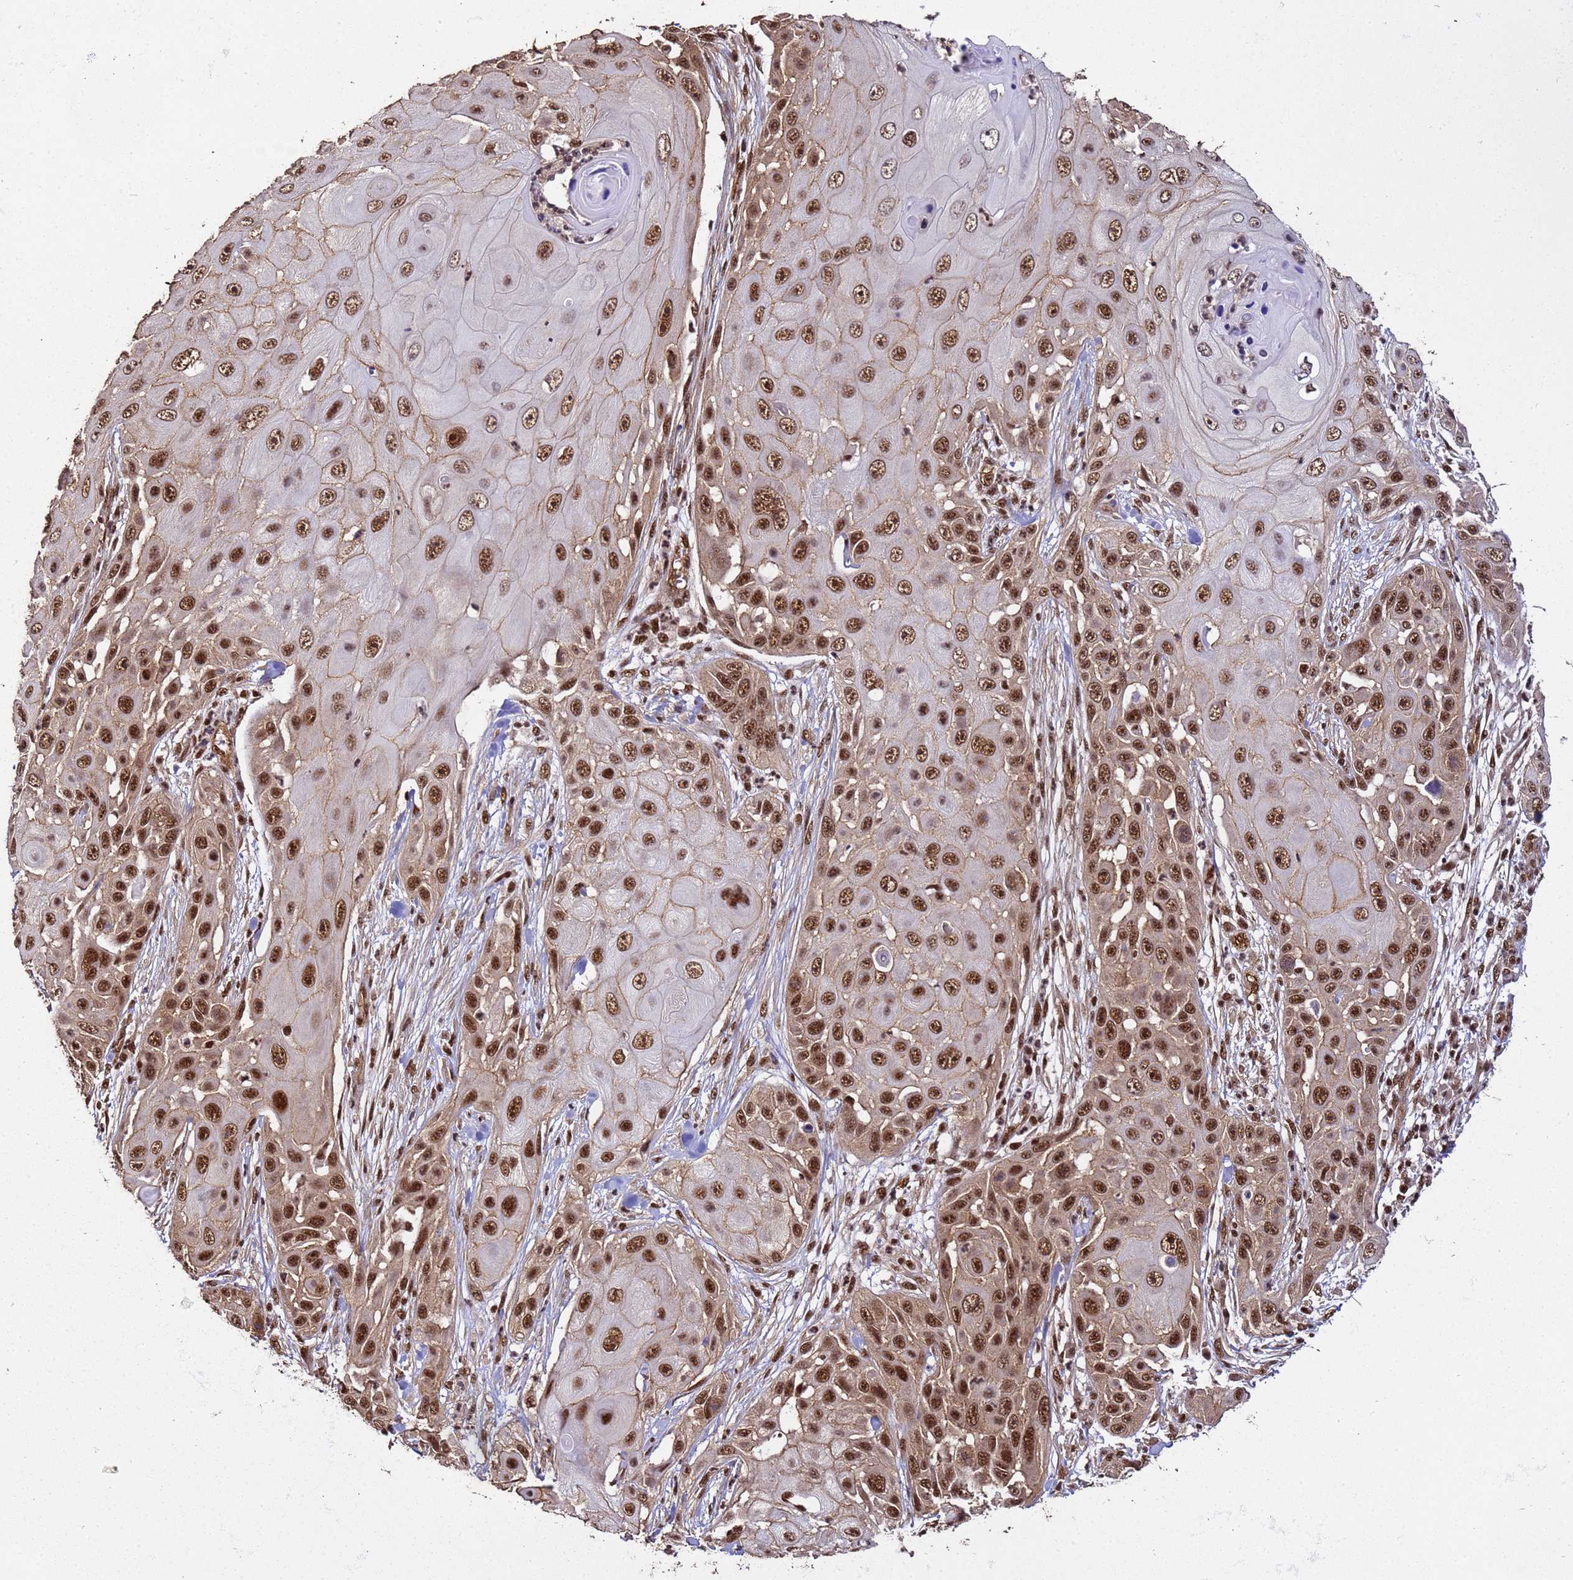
{"staining": {"intensity": "strong", "quantity": ">75%", "location": "cytoplasmic/membranous,nuclear"}, "tissue": "skin cancer", "cell_type": "Tumor cells", "image_type": "cancer", "snomed": [{"axis": "morphology", "description": "Squamous cell carcinoma, NOS"}, {"axis": "topography", "description": "Skin"}], "caption": "The photomicrograph exhibits a brown stain indicating the presence of a protein in the cytoplasmic/membranous and nuclear of tumor cells in squamous cell carcinoma (skin).", "gene": "SYF2", "patient": {"sex": "female", "age": 44}}